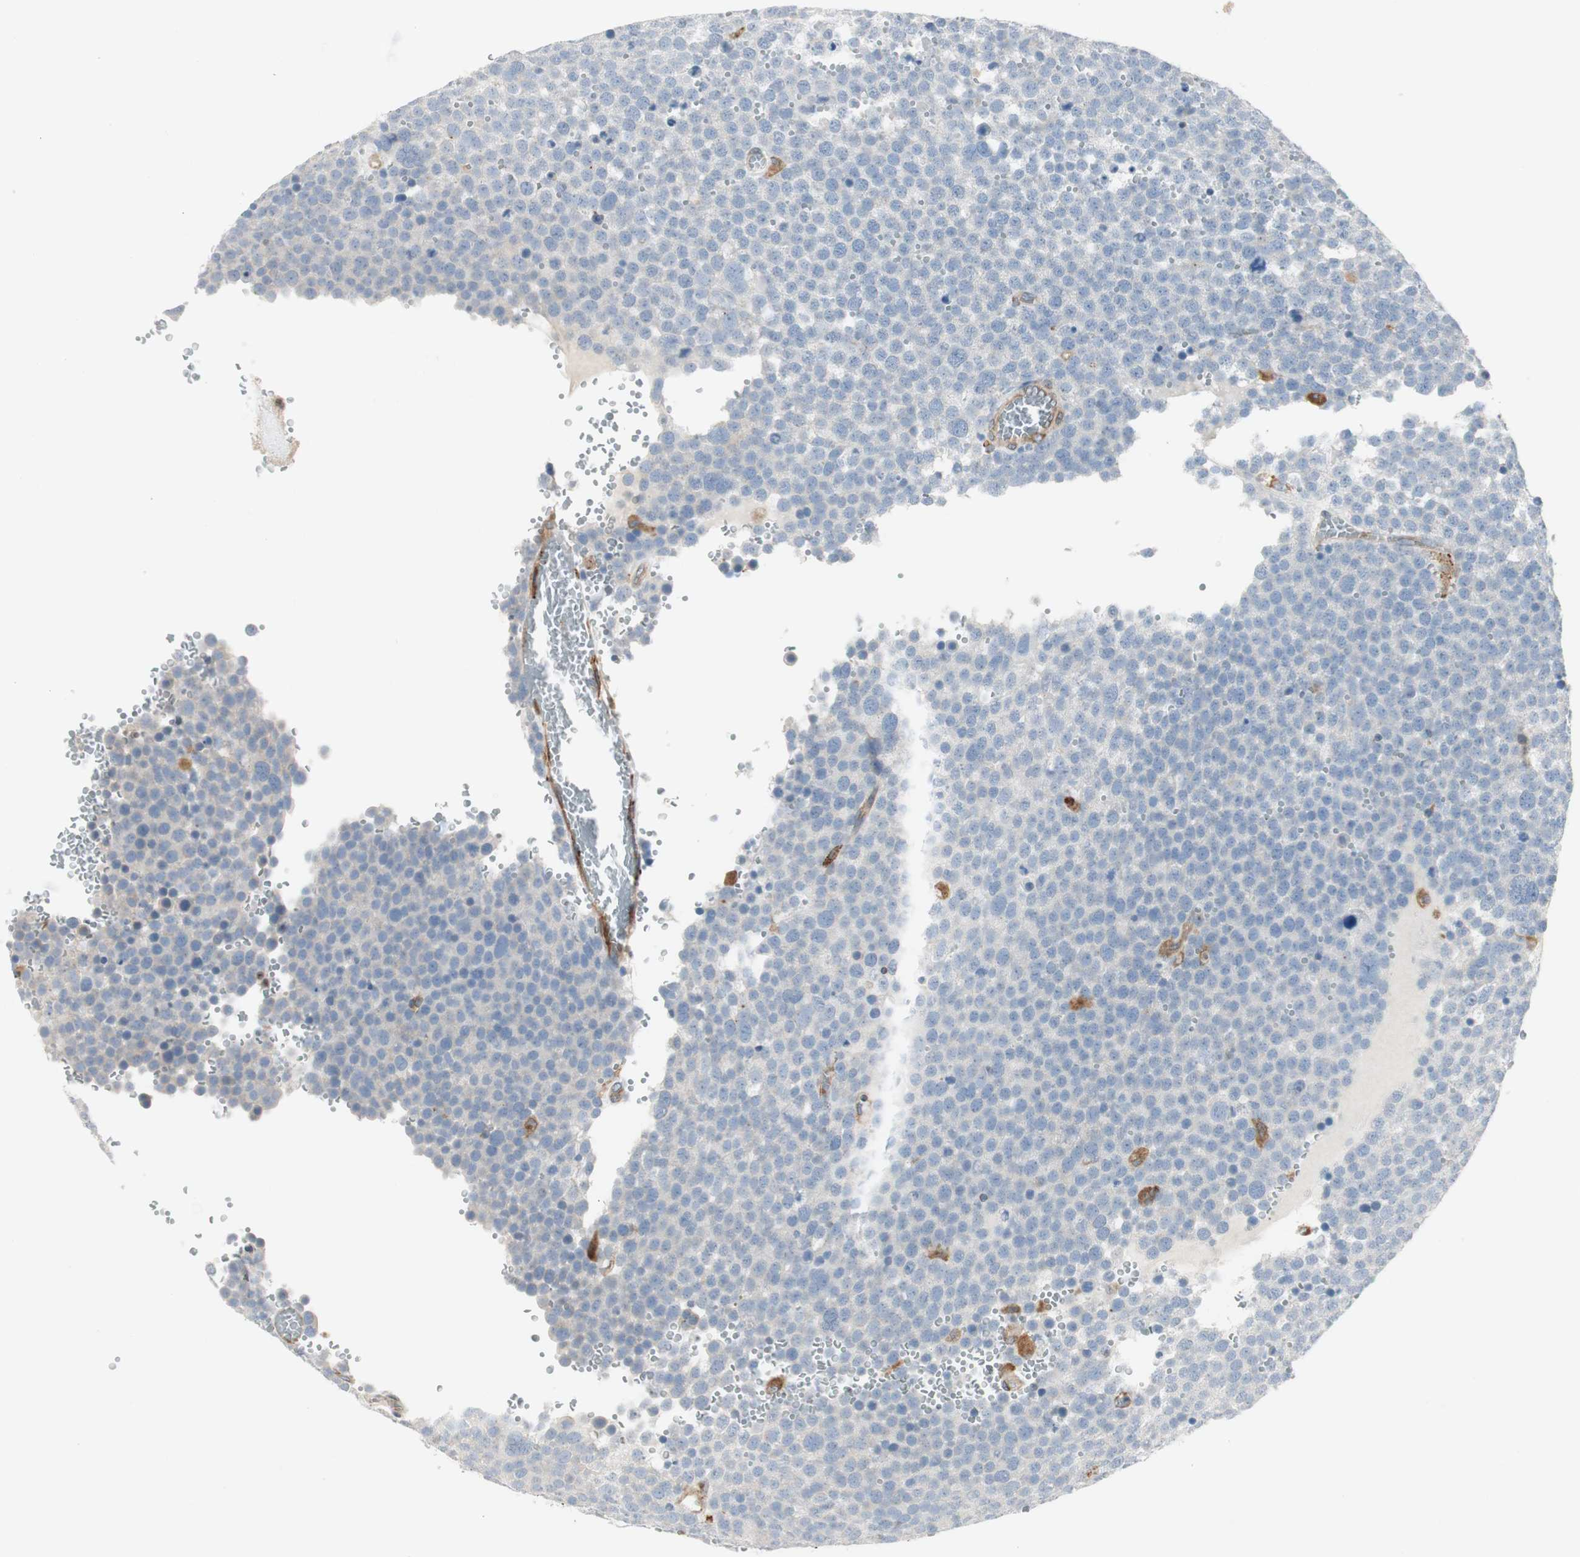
{"staining": {"intensity": "weak", "quantity": "25%-75%", "location": "cytoplasmic/membranous"}, "tissue": "testis cancer", "cell_type": "Tumor cells", "image_type": "cancer", "snomed": [{"axis": "morphology", "description": "Seminoma, NOS"}, {"axis": "topography", "description": "Testis"}], "caption": "Protein expression analysis of testis cancer (seminoma) demonstrates weak cytoplasmic/membranous staining in approximately 25%-75% of tumor cells.", "gene": "H6PD", "patient": {"sex": "male", "age": 71}}